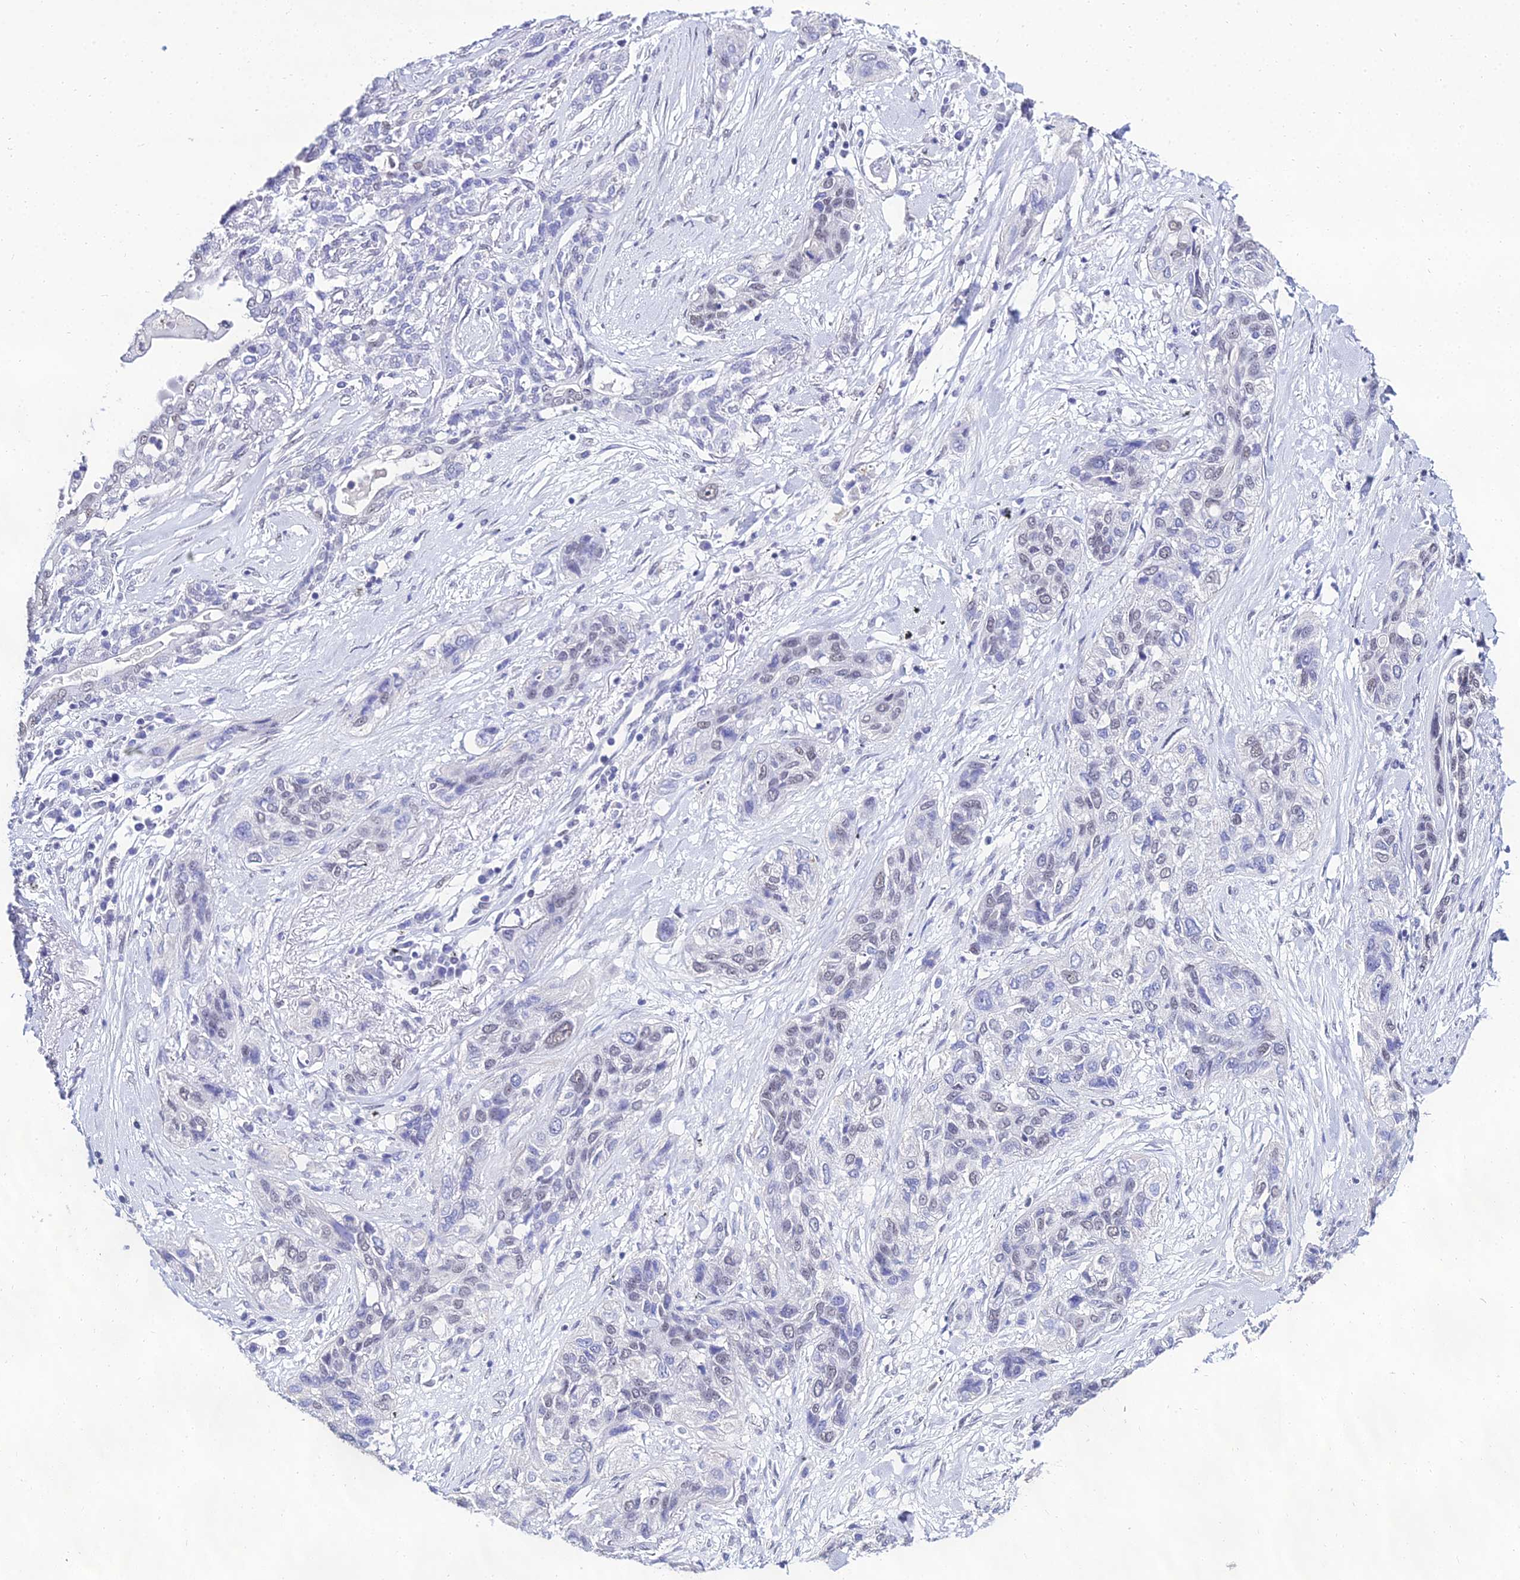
{"staining": {"intensity": "negative", "quantity": "none", "location": "none"}, "tissue": "lung cancer", "cell_type": "Tumor cells", "image_type": "cancer", "snomed": [{"axis": "morphology", "description": "Squamous cell carcinoma, NOS"}, {"axis": "topography", "description": "Lung"}], "caption": "This is a histopathology image of IHC staining of lung cancer (squamous cell carcinoma), which shows no expression in tumor cells.", "gene": "PPP4R2", "patient": {"sex": "female", "age": 70}}